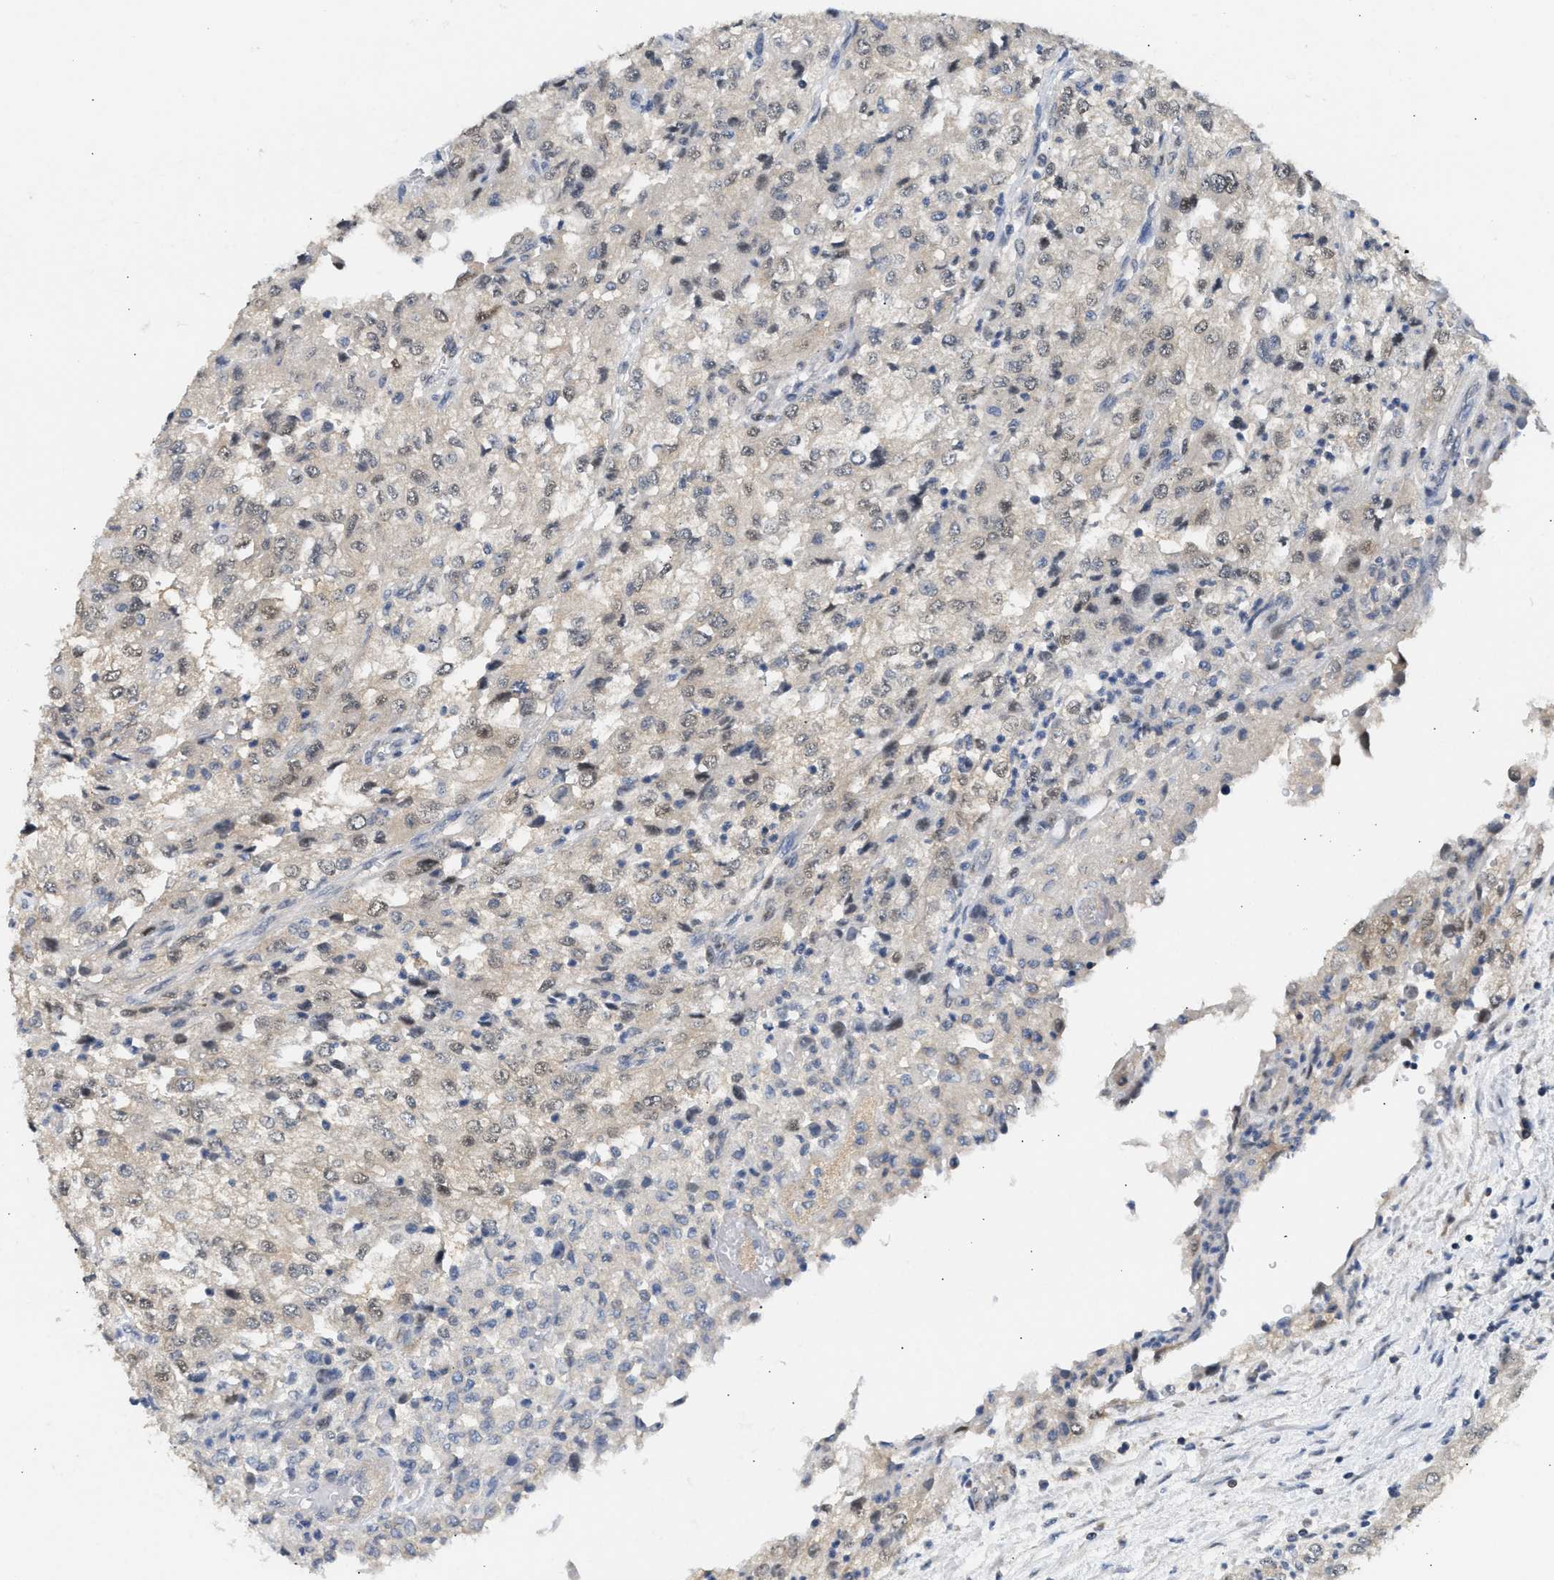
{"staining": {"intensity": "negative", "quantity": "none", "location": "none"}, "tissue": "renal cancer", "cell_type": "Tumor cells", "image_type": "cancer", "snomed": [{"axis": "morphology", "description": "Adenocarcinoma, NOS"}, {"axis": "topography", "description": "Kidney"}], "caption": "The immunohistochemistry (IHC) micrograph has no significant positivity in tumor cells of adenocarcinoma (renal) tissue.", "gene": "PPM1L", "patient": {"sex": "female", "age": 54}}